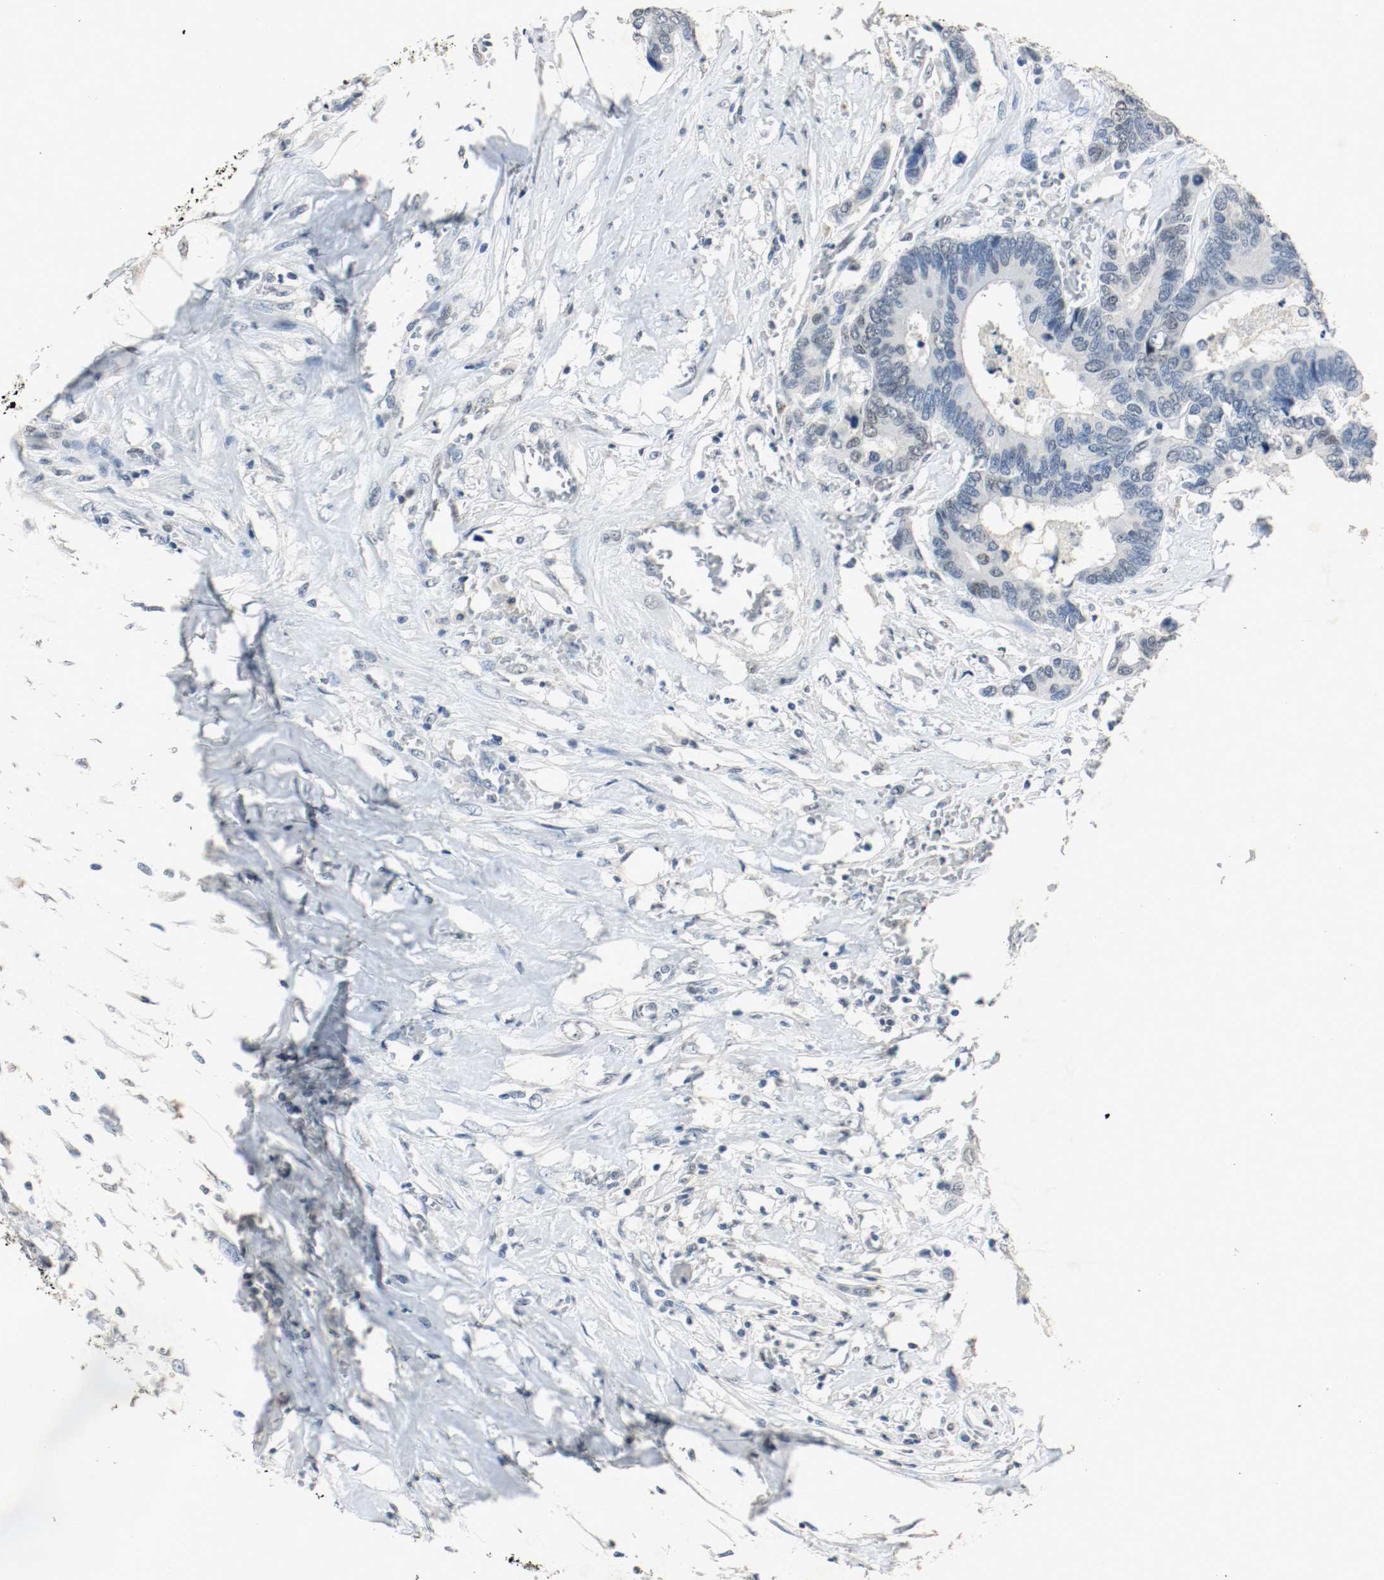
{"staining": {"intensity": "weak", "quantity": "<25%", "location": "nuclear"}, "tissue": "colorectal cancer", "cell_type": "Tumor cells", "image_type": "cancer", "snomed": [{"axis": "morphology", "description": "Adenocarcinoma, NOS"}, {"axis": "topography", "description": "Rectum"}], "caption": "Tumor cells are negative for brown protein staining in adenocarcinoma (colorectal).", "gene": "DNMT1", "patient": {"sex": "male", "age": 55}}